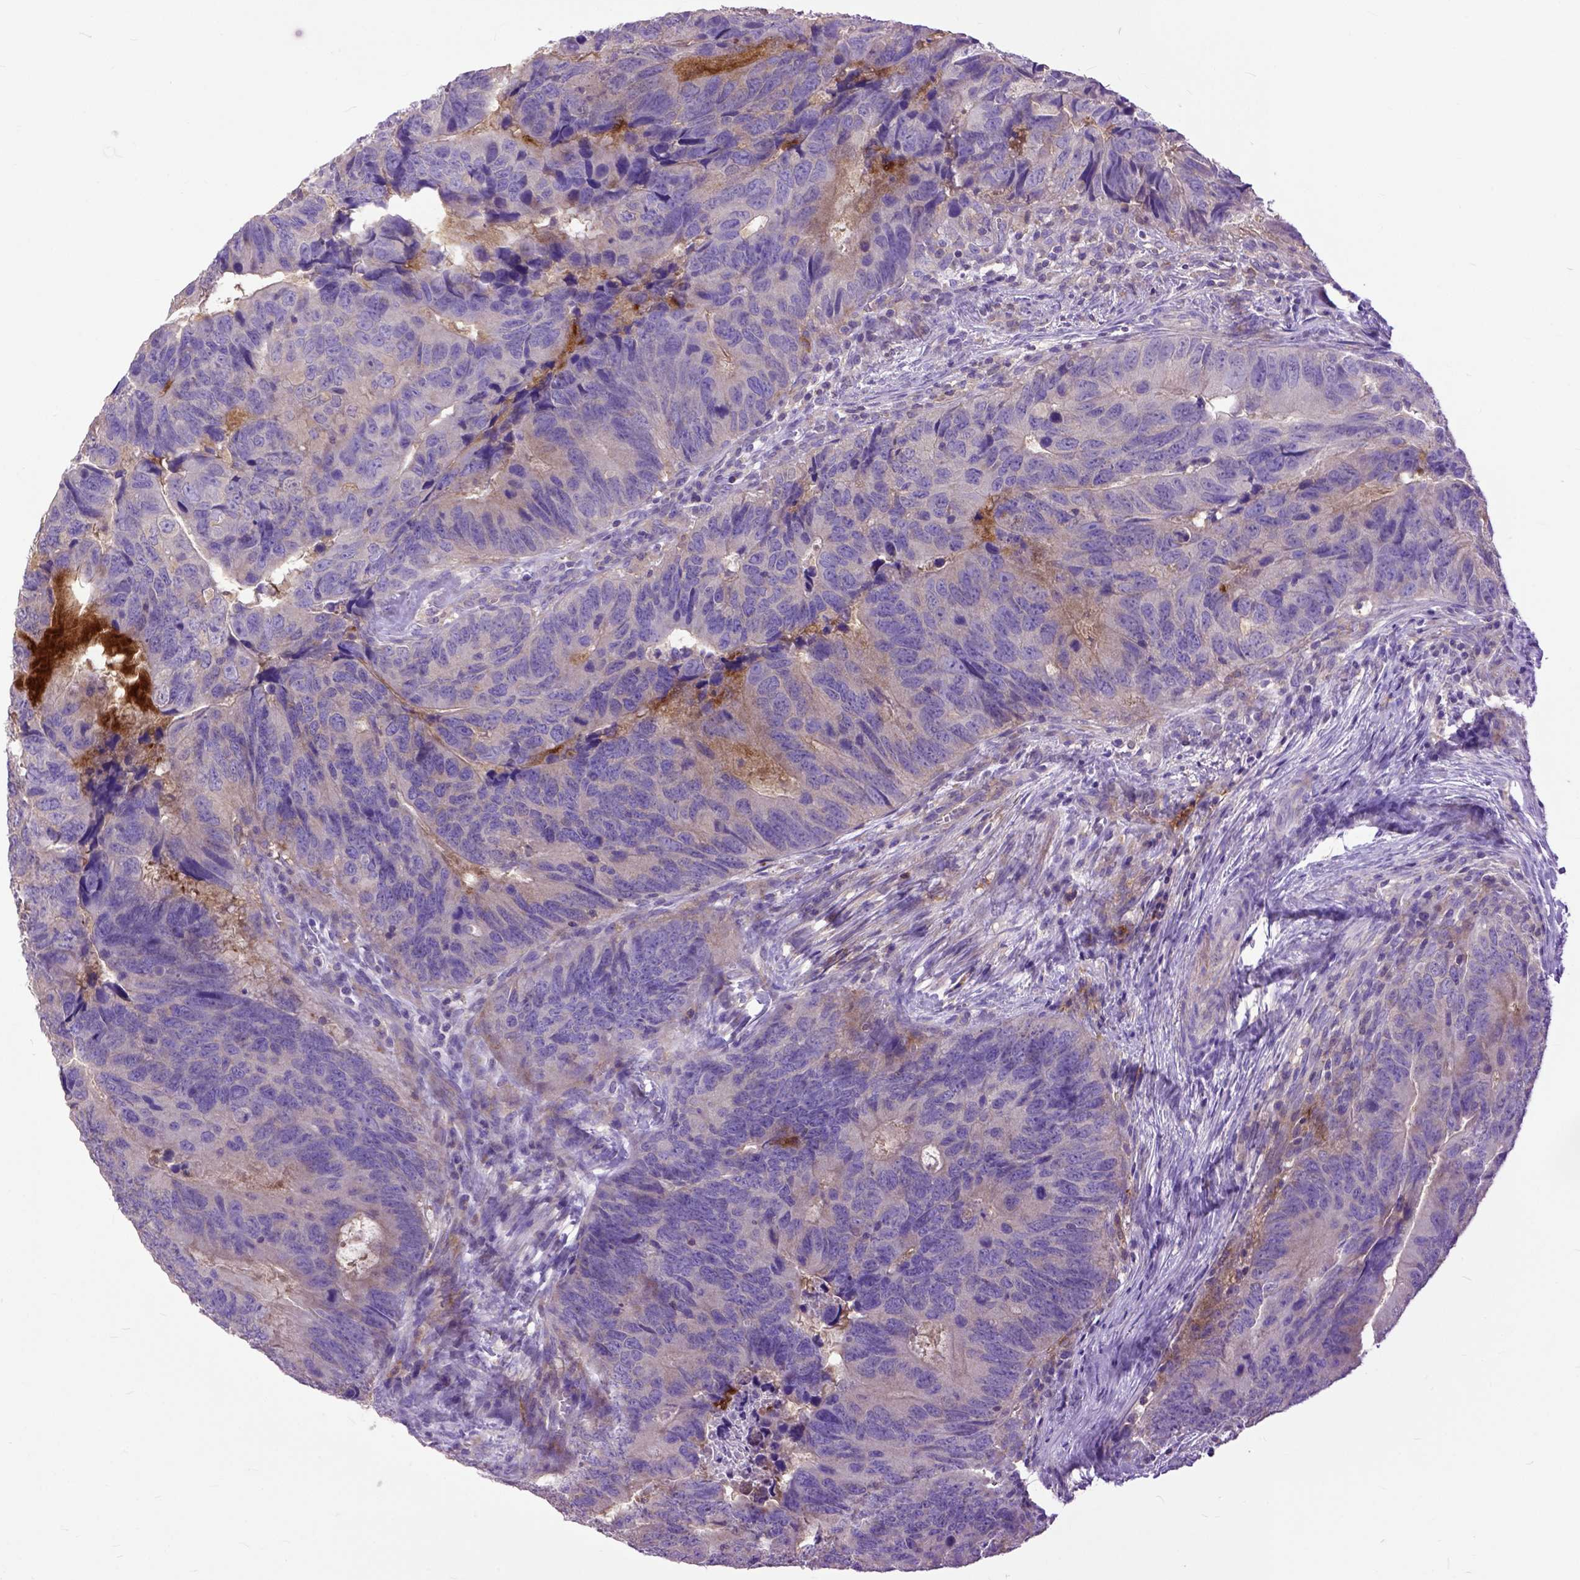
{"staining": {"intensity": "weak", "quantity": "25%-75%", "location": "cytoplasmic/membranous"}, "tissue": "colorectal cancer", "cell_type": "Tumor cells", "image_type": "cancer", "snomed": [{"axis": "morphology", "description": "Adenocarcinoma, NOS"}, {"axis": "topography", "description": "Colon"}], "caption": "About 25%-75% of tumor cells in human colorectal cancer (adenocarcinoma) display weak cytoplasmic/membranous protein staining as visualized by brown immunohistochemical staining.", "gene": "NAMPT", "patient": {"sex": "female", "age": 82}}